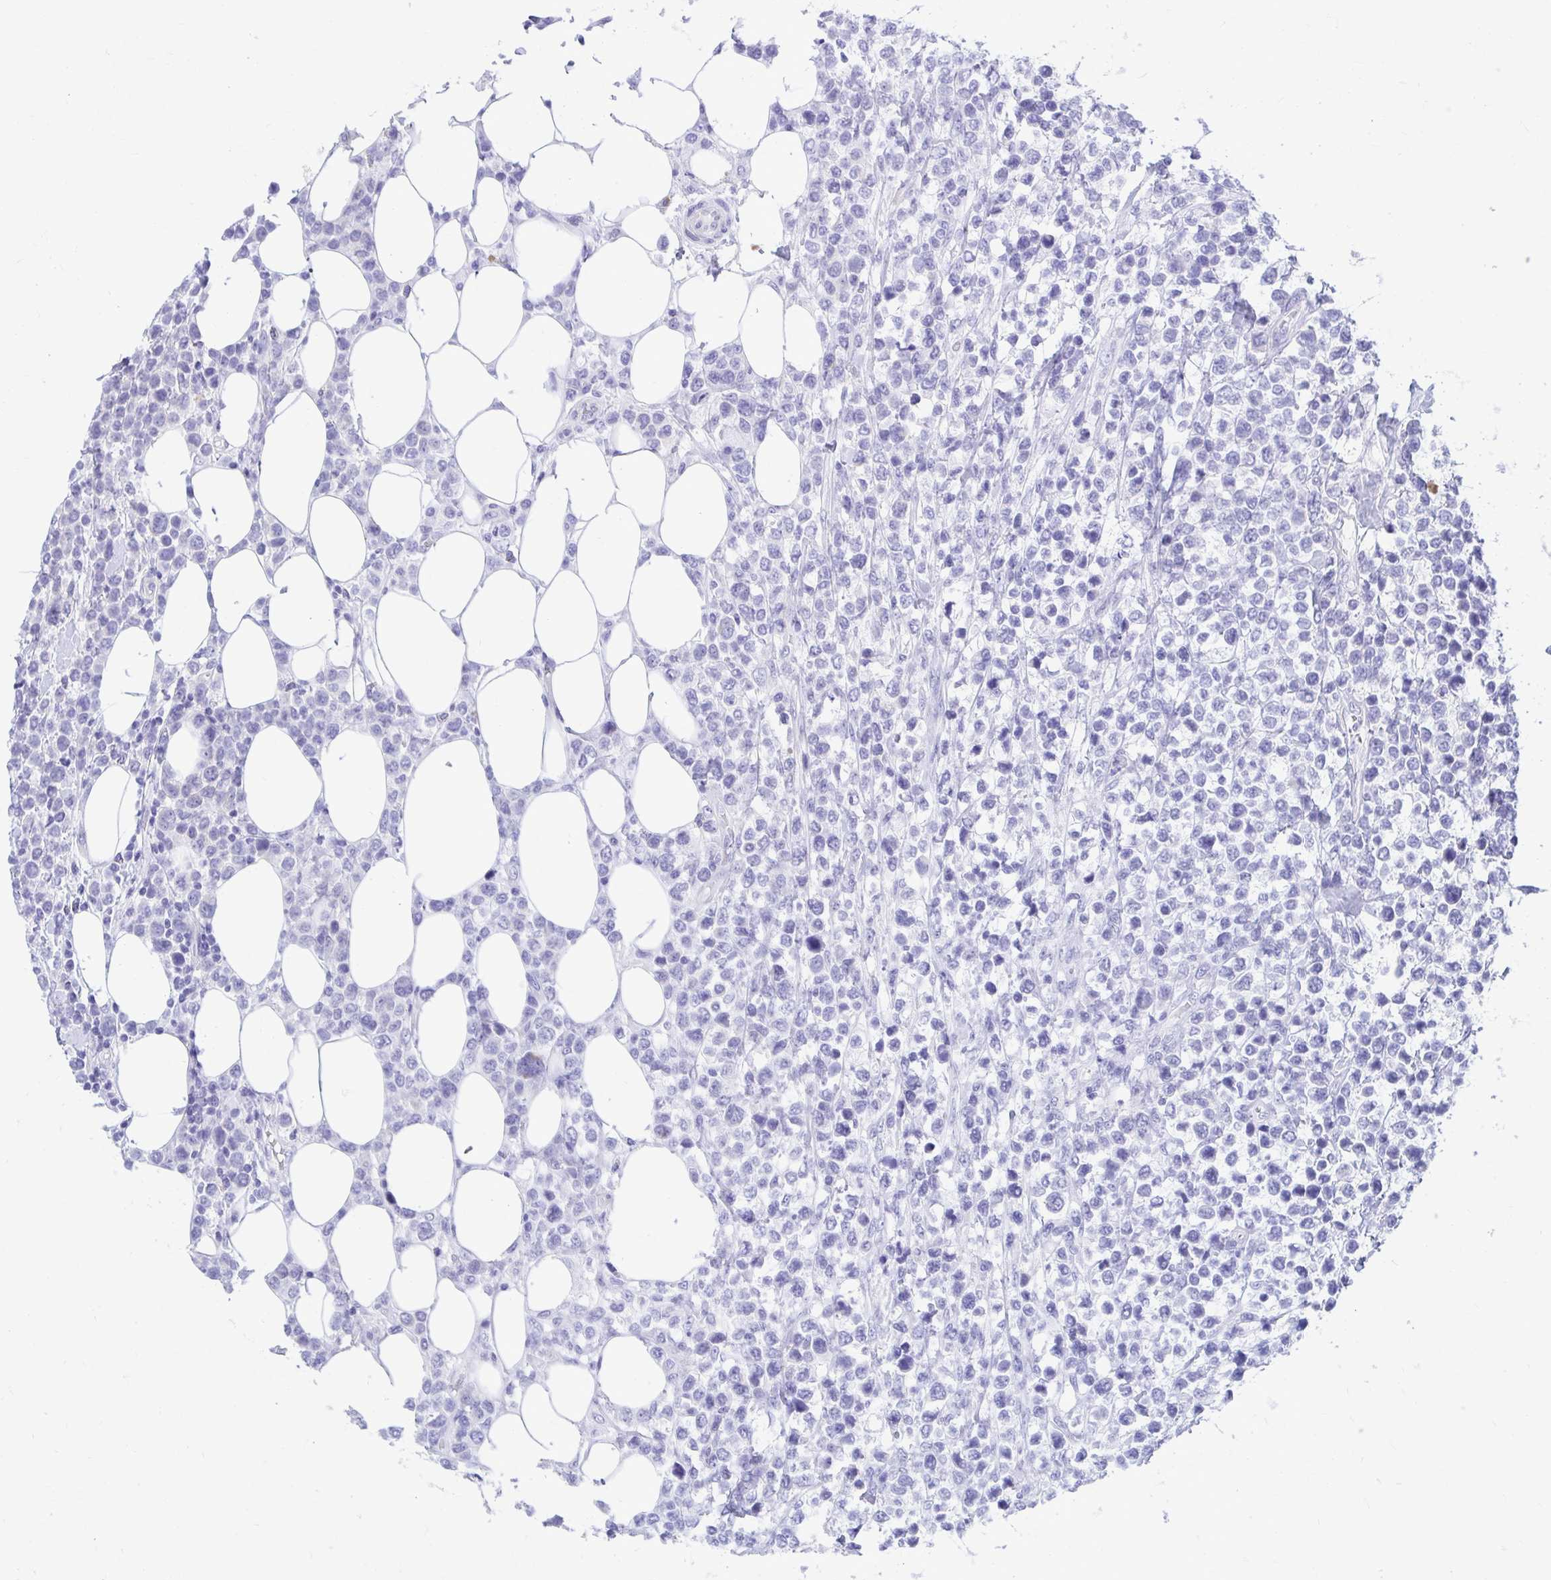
{"staining": {"intensity": "negative", "quantity": "none", "location": "none"}, "tissue": "lymphoma", "cell_type": "Tumor cells", "image_type": "cancer", "snomed": [{"axis": "morphology", "description": "Malignant lymphoma, non-Hodgkin's type, High grade"}, {"axis": "topography", "description": "Soft tissue"}], "caption": "IHC photomicrograph of neoplastic tissue: human lymphoma stained with DAB (3,3'-diaminobenzidine) reveals no significant protein positivity in tumor cells.", "gene": "SHISA8", "patient": {"sex": "female", "age": 56}}